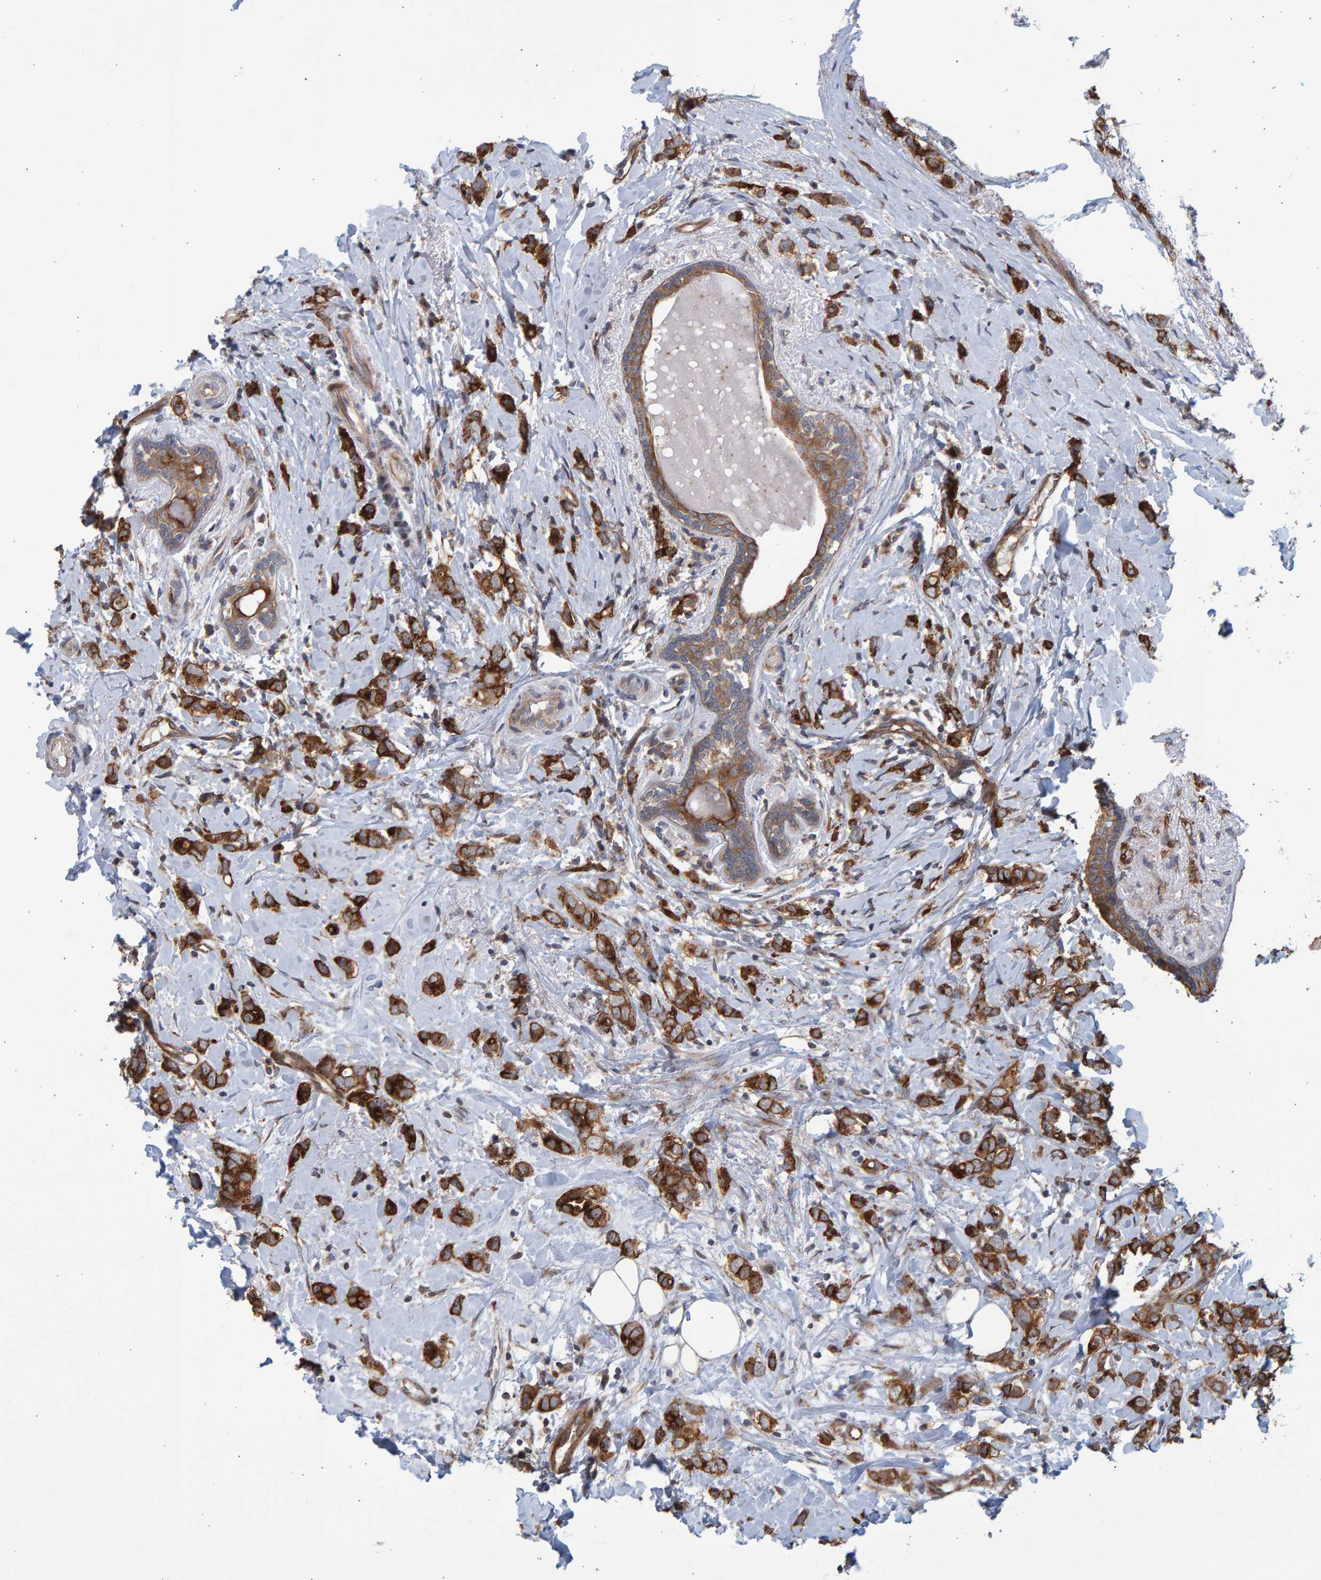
{"staining": {"intensity": "strong", "quantity": ">75%", "location": "cytoplasmic/membranous"}, "tissue": "breast cancer", "cell_type": "Tumor cells", "image_type": "cancer", "snomed": [{"axis": "morphology", "description": "Normal tissue, NOS"}, {"axis": "morphology", "description": "Lobular carcinoma"}, {"axis": "topography", "description": "Breast"}], "caption": "High-power microscopy captured an immunohistochemistry image of breast lobular carcinoma, revealing strong cytoplasmic/membranous staining in approximately >75% of tumor cells. (DAB = brown stain, brightfield microscopy at high magnification).", "gene": "LRBA", "patient": {"sex": "female", "age": 47}}